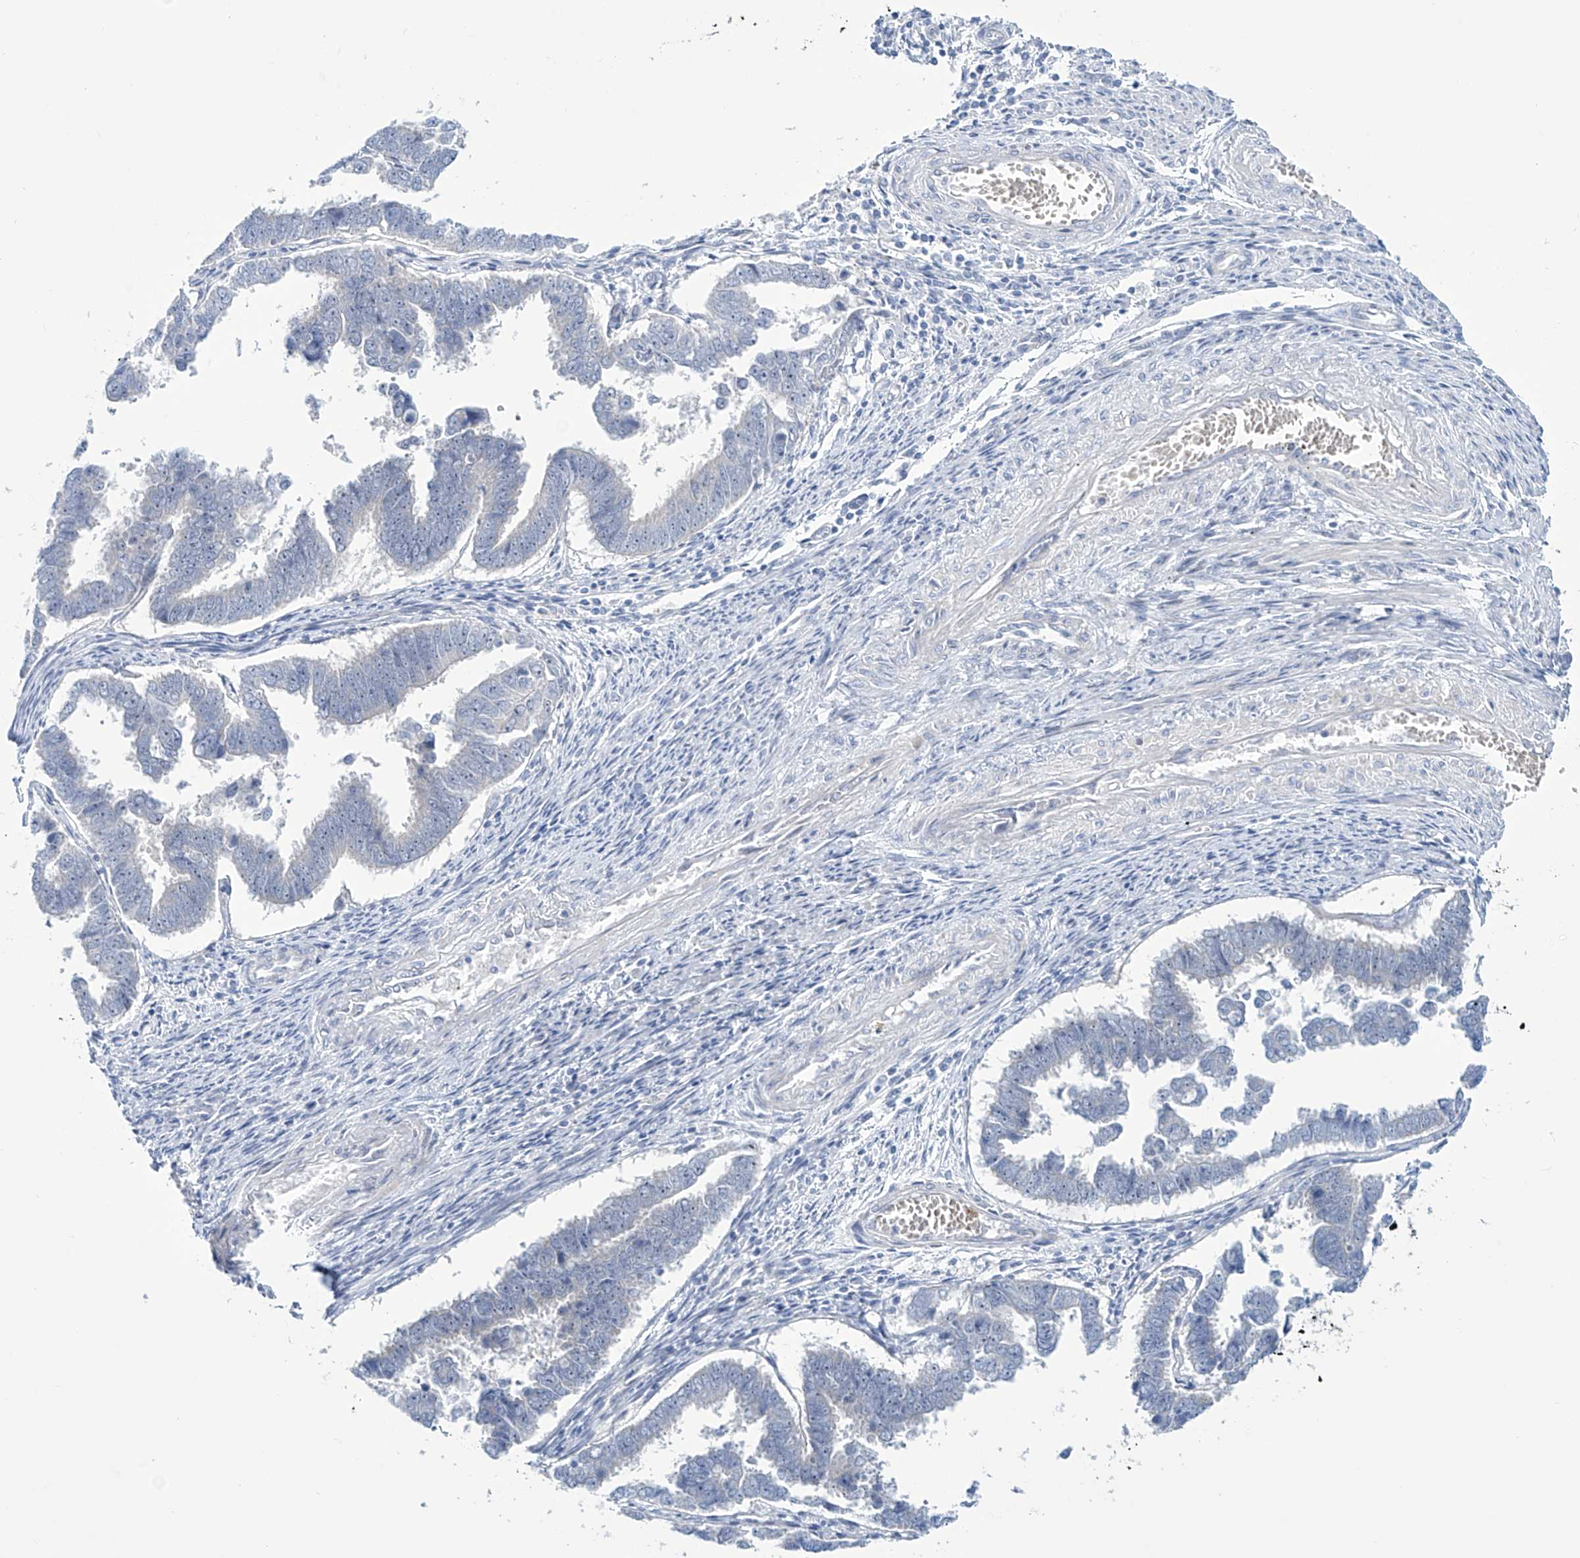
{"staining": {"intensity": "negative", "quantity": "none", "location": "none"}, "tissue": "endometrial cancer", "cell_type": "Tumor cells", "image_type": "cancer", "snomed": [{"axis": "morphology", "description": "Adenocarcinoma, NOS"}, {"axis": "topography", "description": "Endometrium"}], "caption": "A micrograph of human endometrial adenocarcinoma is negative for staining in tumor cells.", "gene": "TRIM60", "patient": {"sex": "female", "age": 75}}